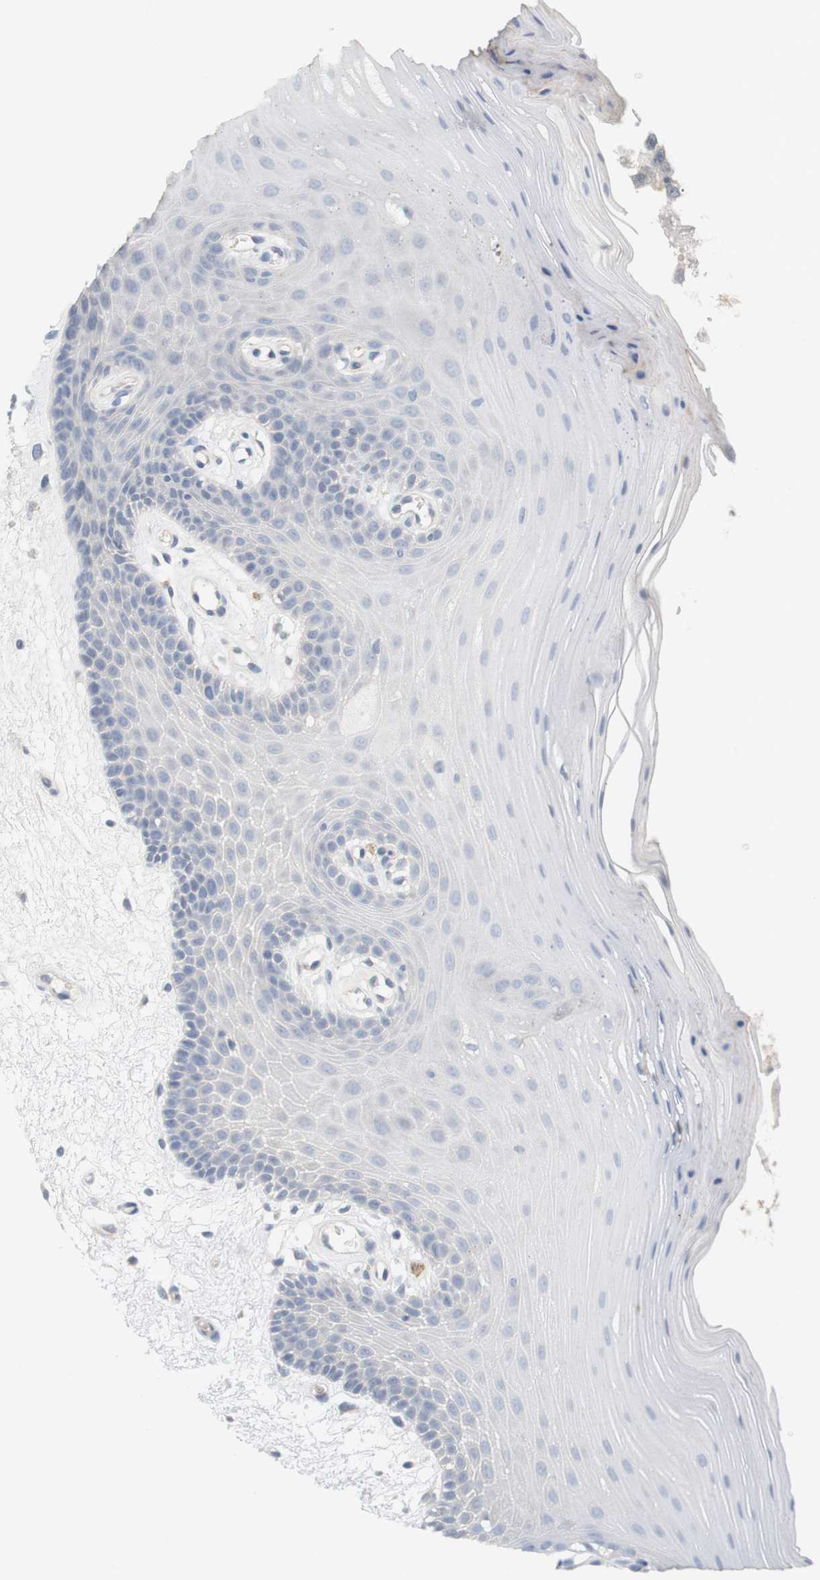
{"staining": {"intensity": "negative", "quantity": "none", "location": "none"}, "tissue": "oral mucosa", "cell_type": "Squamous epithelial cells", "image_type": "normal", "snomed": [{"axis": "morphology", "description": "Normal tissue, NOS"}, {"axis": "morphology", "description": "Squamous cell carcinoma, NOS"}, {"axis": "topography", "description": "Skeletal muscle"}, {"axis": "topography", "description": "Oral tissue"}, {"axis": "topography", "description": "Head-Neck"}], "caption": "This is a micrograph of IHC staining of normal oral mucosa, which shows no positivity in squamous epithelial cells.", "gene": "OSR1", "patient": {"sex": "male", "age": 71}}